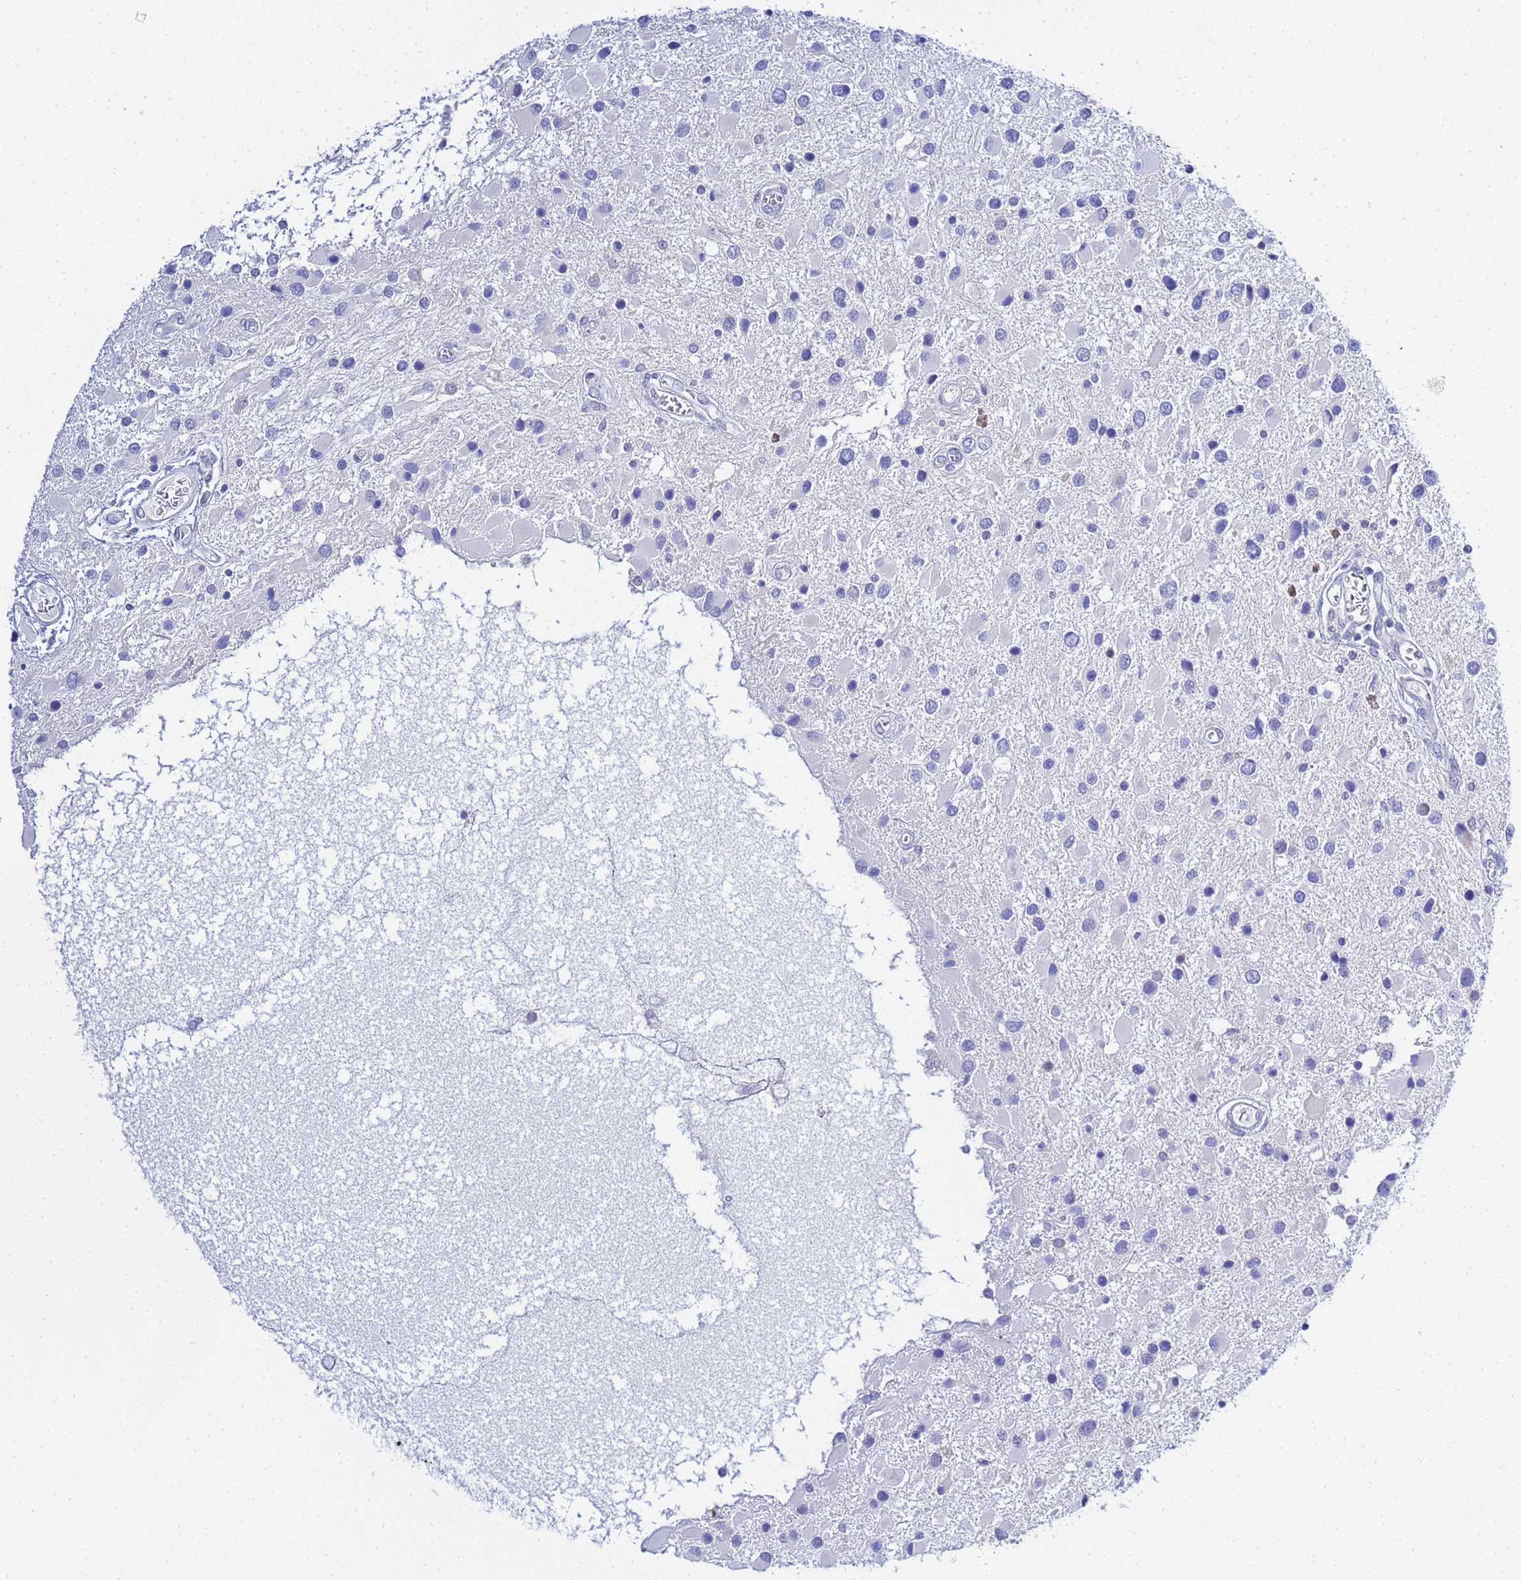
{"staining": {"intensity": "negative", "quantity": "none", "location": "none"}, "tissue": "glioma", "cell_type": "Tumor cells", "image_type": "cancer", "snomed": [{"axis": "morphology", "description": "Glioma, malignant, High grade"}, {"axis": "topography", "description": "Brain"}], "caption": "IHC micrograph of malignant glioma (high-grade) stained for a protein (brown), which demonstrates no expression in tumor cells. (Stains: DAB immunohistochemistry with hematoxylin counter stain, Microscopy: brightfield microscopy at high magnification).", "gene": "ACTL6B", "patient": {"sex": "male", "age": 53}}